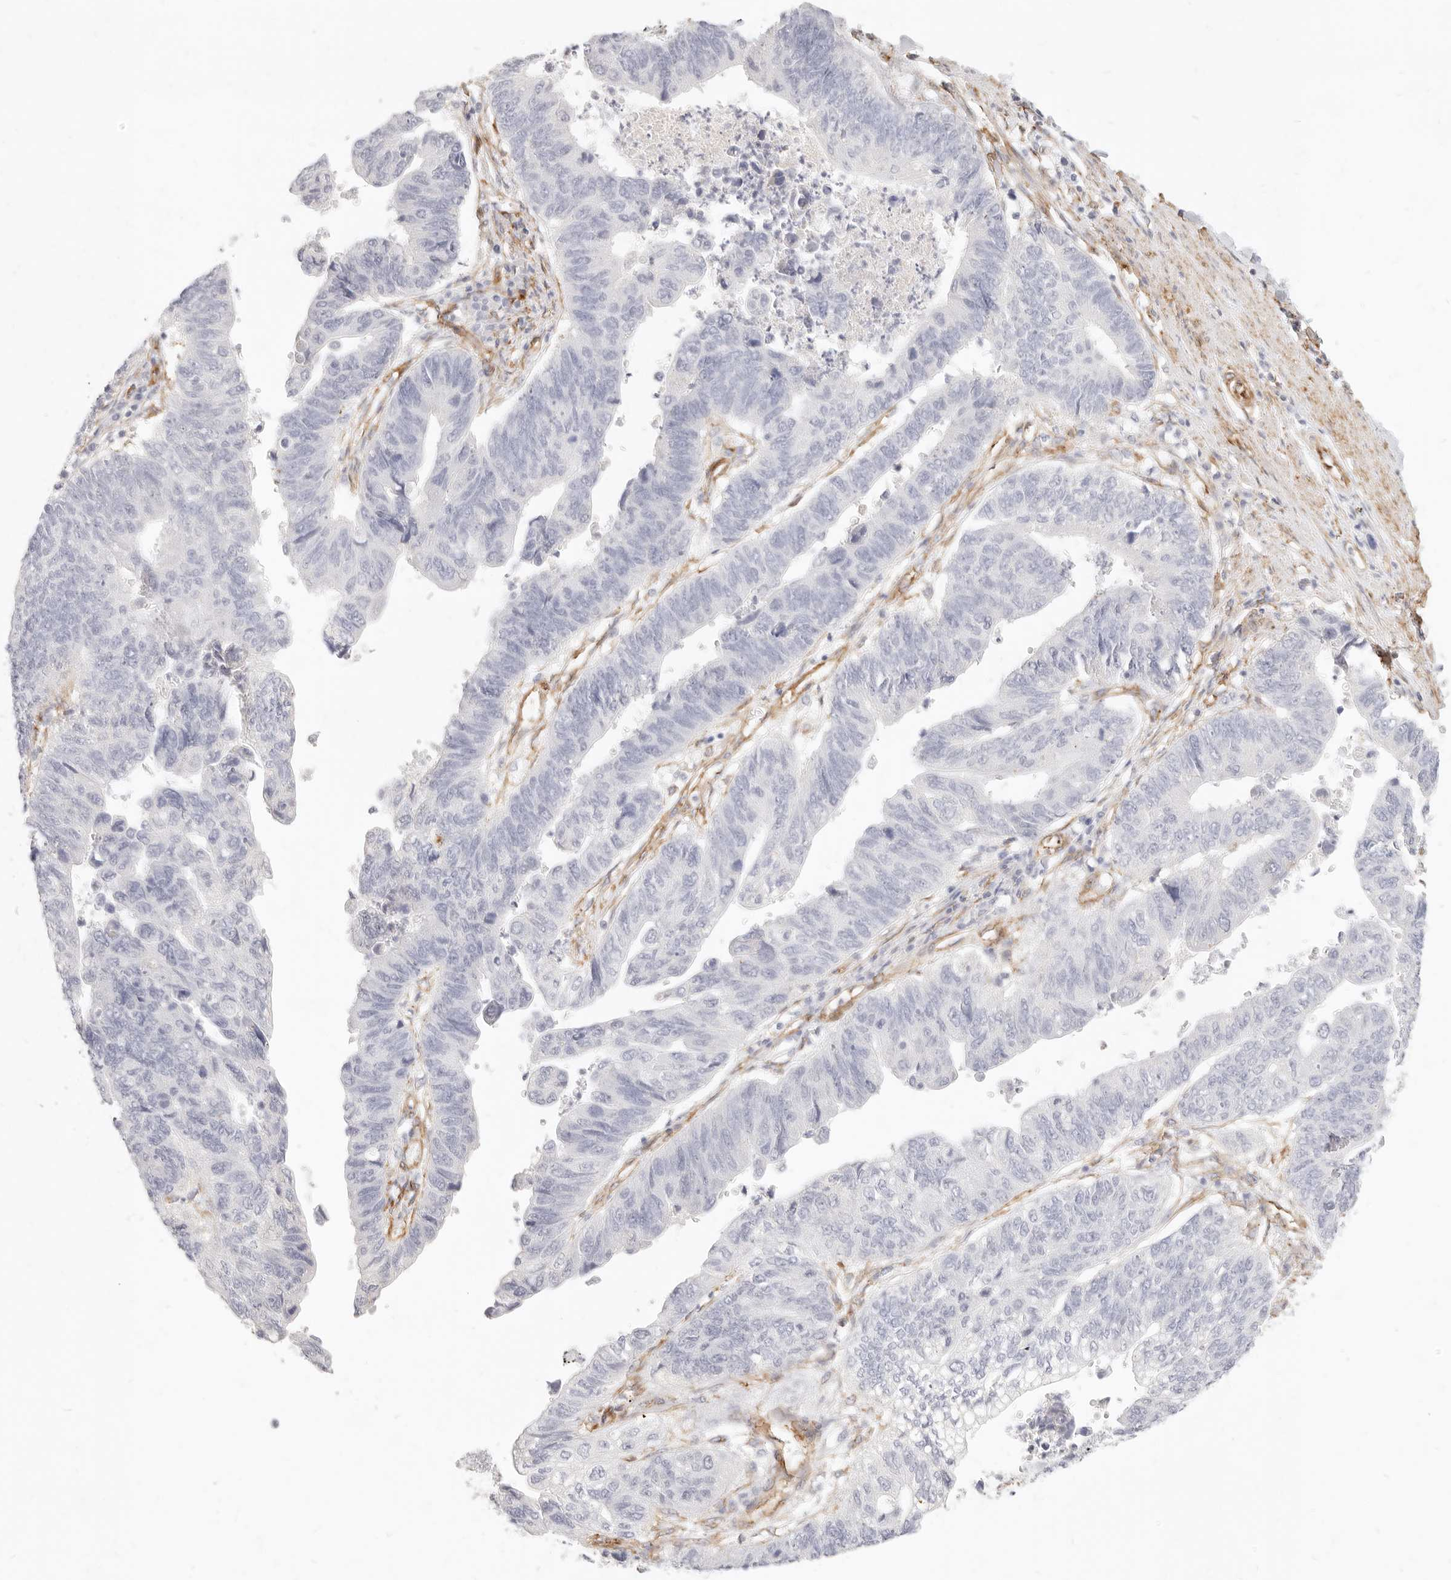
{"staining": {"intensity": "negative", "quantity": "none", "location": "none"}, "tissue": "stomach cancer", "cell_type": "Tumor cells", "image_type": "cancer", "snomed": [{"axis": "morphology", "description": "Adenocarcinoma, NOS"}, {"axis": "topography", "description": "Stomach"}], "caption": "DAB immunohistochemical staining of human stomach cancer displays no significant positivity in tumor cells. (DAB immunohistochemistry (IHC) with hematoxylin counter stain).", "gene": "NUS1", "patient": {"sex": "male", "age": 59}}